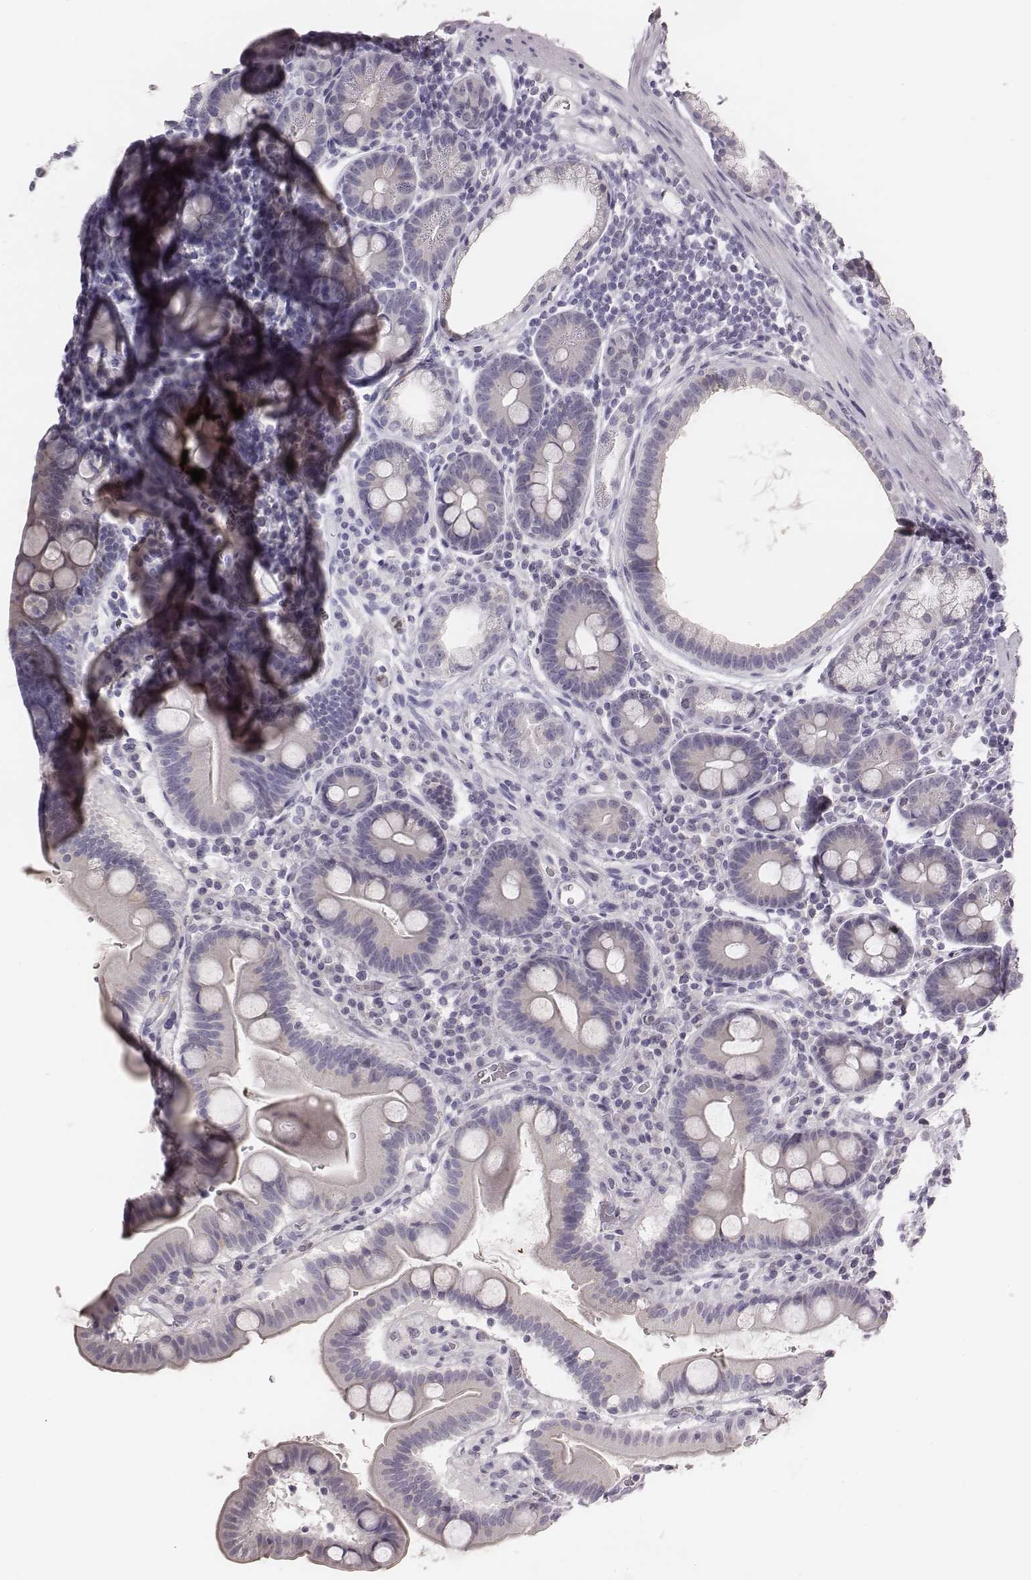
{"staining": {"intensity": "negative", "quantity": "none", "location": "none"}, "tissue": "duodenum", "cell_type": "Glandular cells", "image_type": "normal", "snomed": [{"axis": "morphology", "description": "Normal tissue, NOS"}, {"axis": "topography", "description": "Duodenum"}], "caption": "IHC of benign human duodenum reveals no staining in glandular cells. (Brightfield microscopy of DAB immunohistochemistry at high magnification).", "gene": "KCNJ12", "patient": {"sex": "male", "age": 59}}